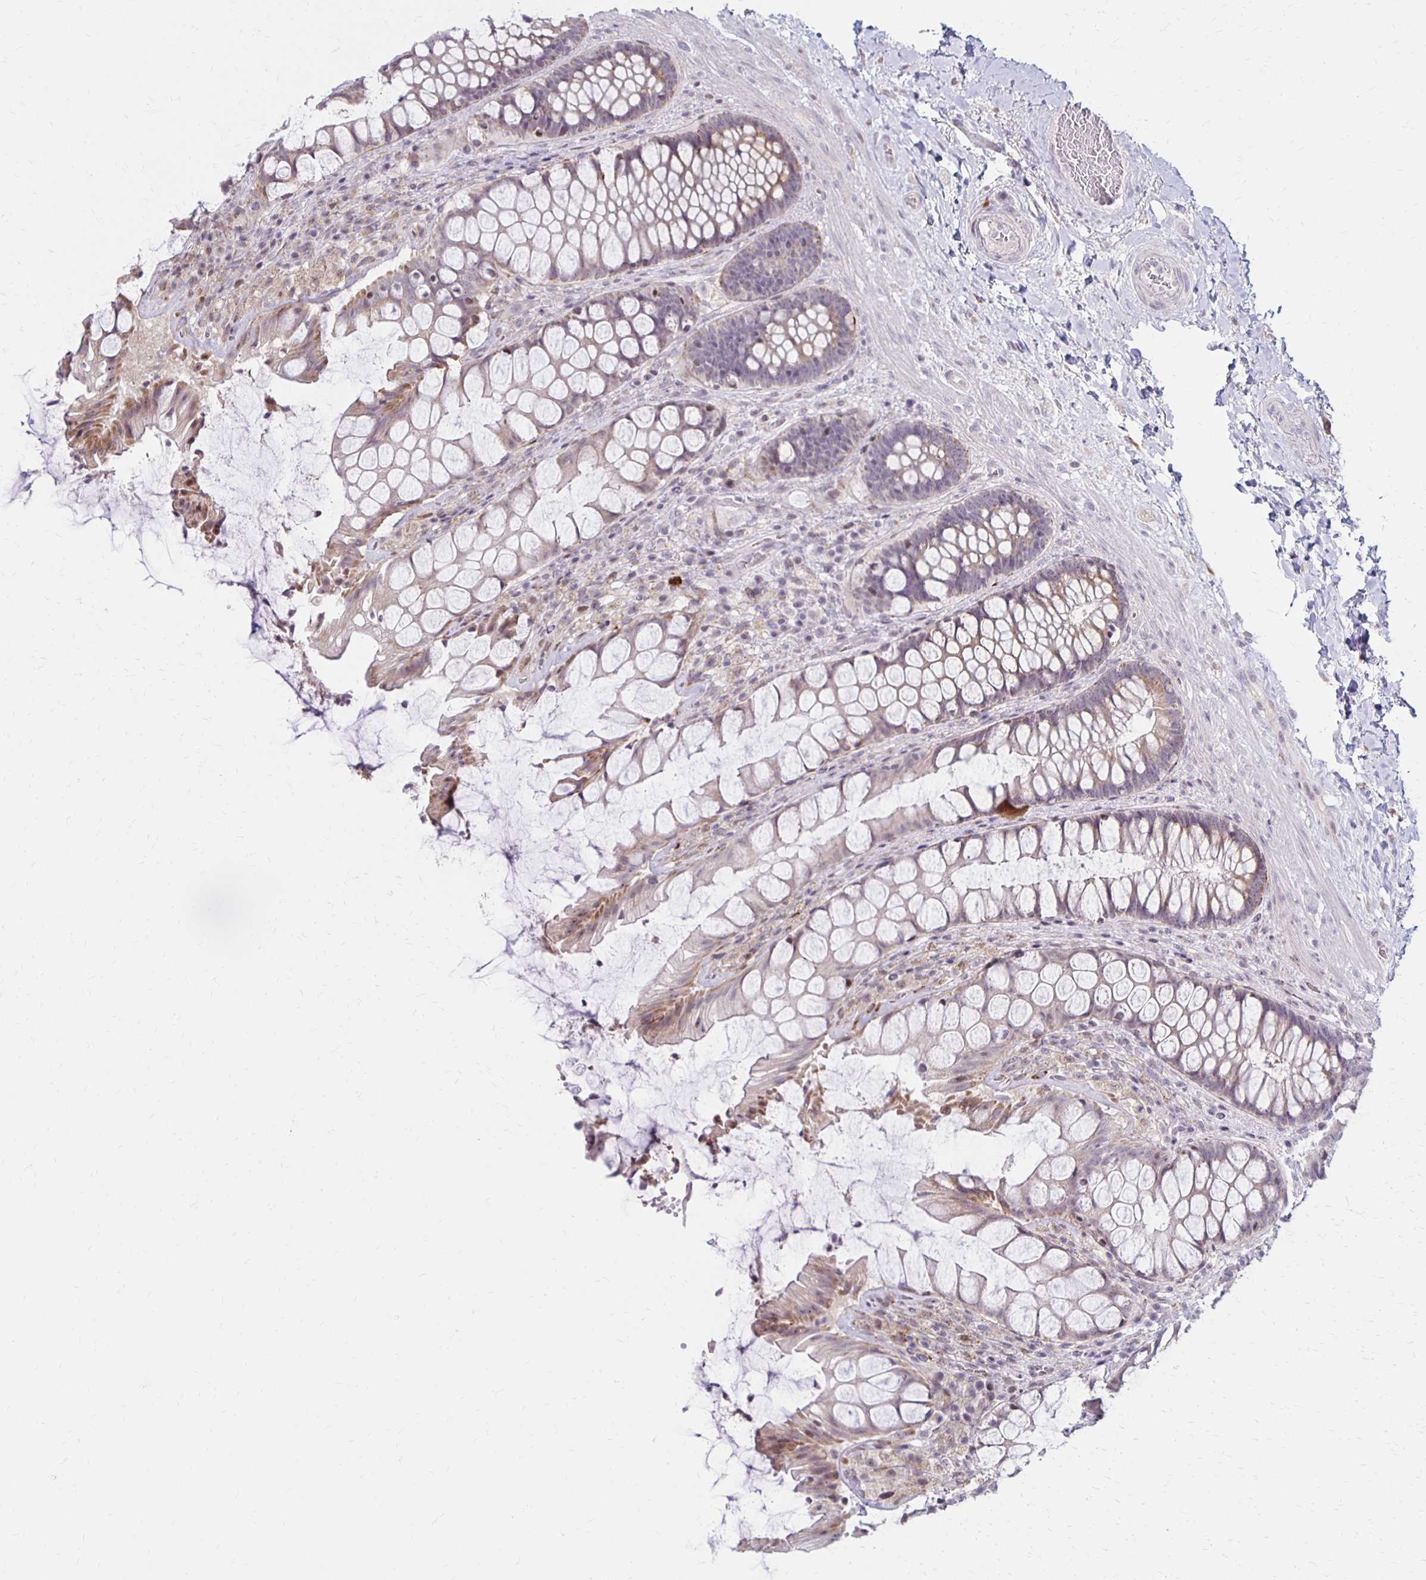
{"staining": {"intensity": "weak", "quantity": "25%-75%", "location": "cytoplasmic/membranous"}, "tissue": "rectum", "cell_type": "Glandular cells", "image_type": "normal", "snomed": [{"axis": "morphology", "description": "Normal tissue, NOS"}, {"axis": "topography", "description": "Rectum"}], "caption": "Protein staining shows weak cytoplasmic/membranous expression in about 25%-75% of glandular cells in normal rectum.", "gene": "DAGLA", "patient": {"sex": "female", "age": 58}}